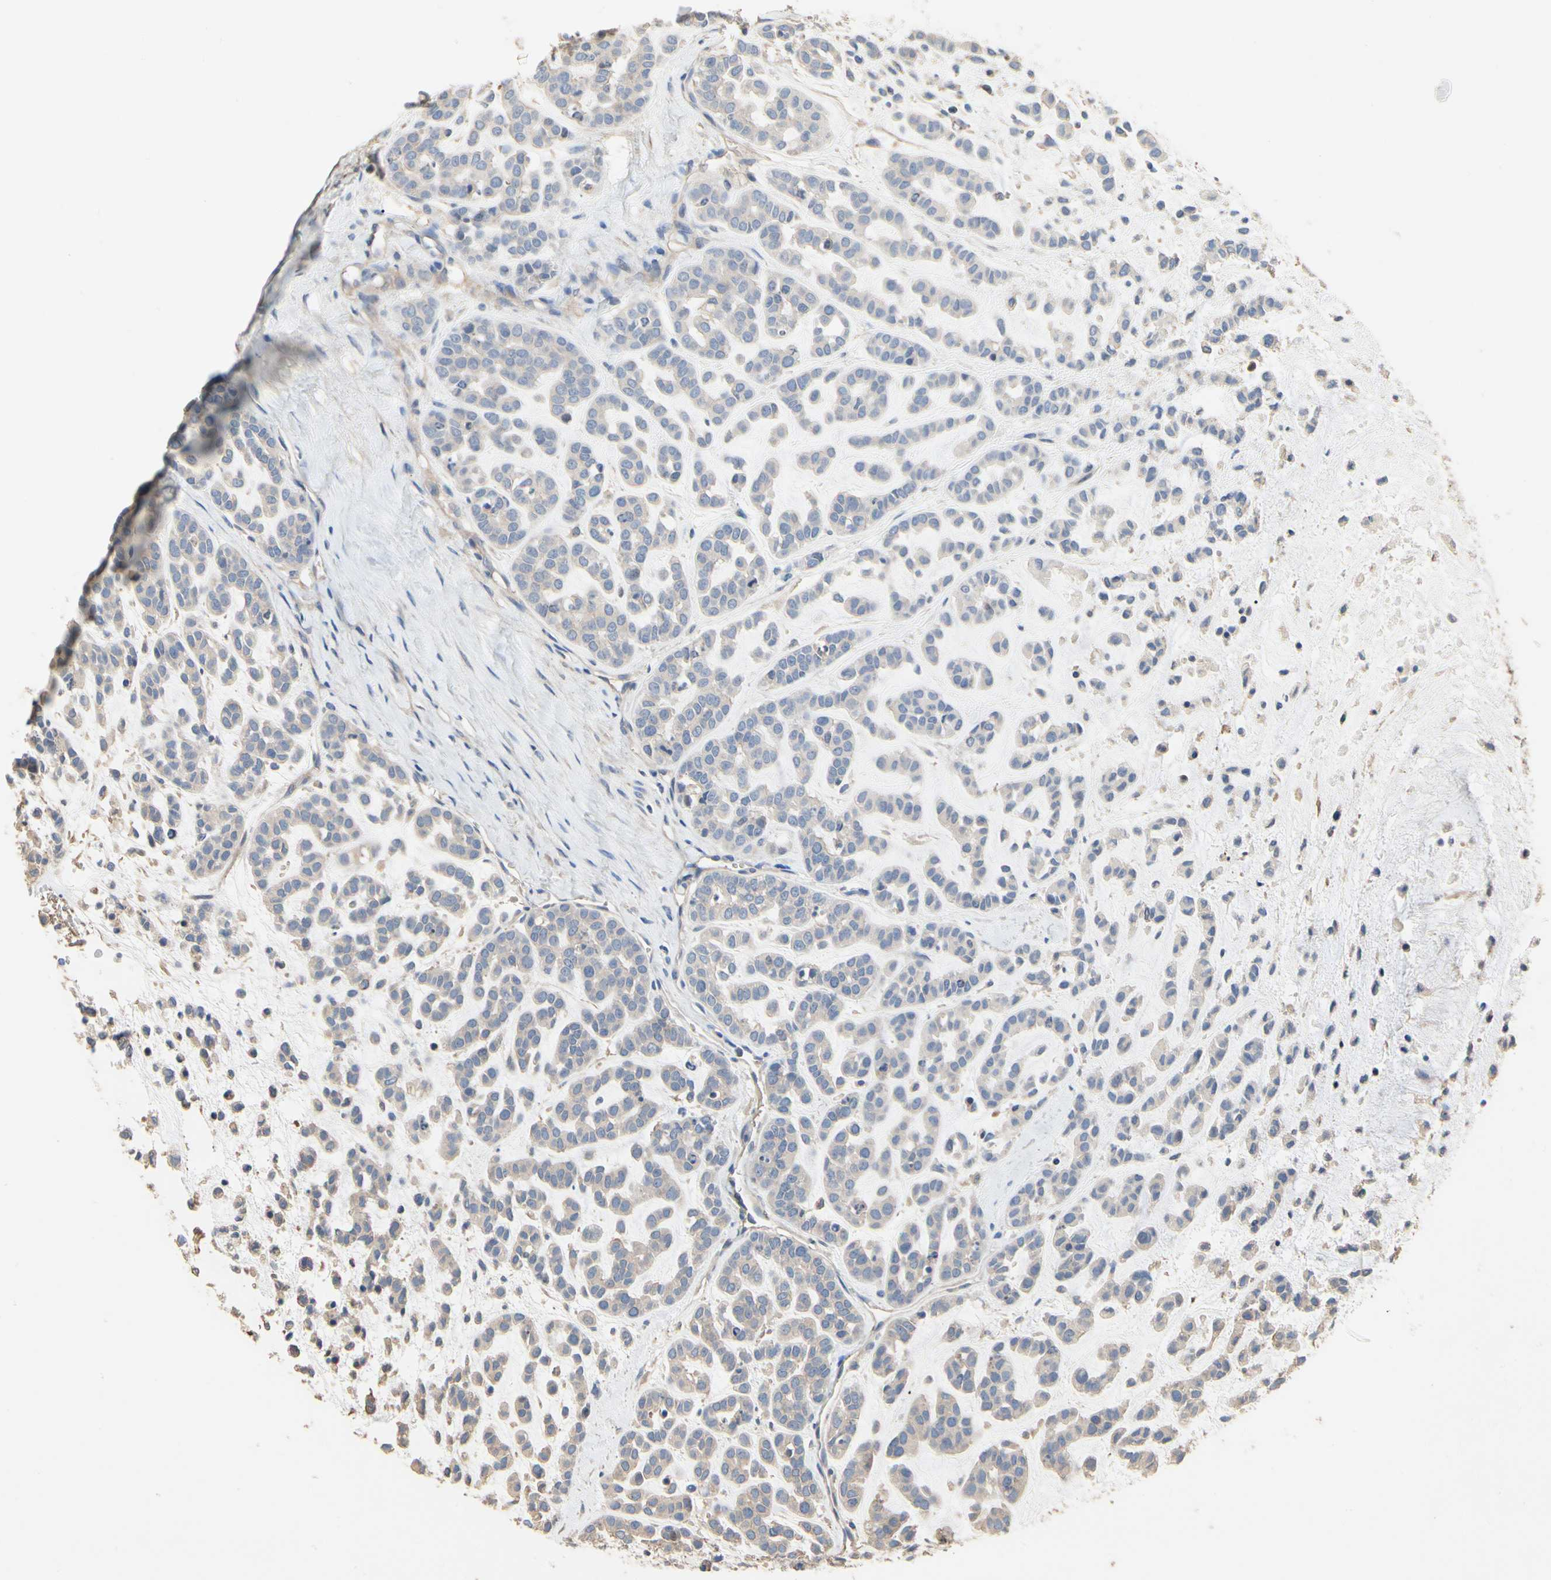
{"staining": {"intensity": "weak", "quantity": ">75%", "location": "cytoplasmic/membranous"}, "tissue": "head and neck cancer", "cell_type": "Tumor cells", "image_type": "cancer", "snomed": [{"axis": "morphology", "description": "Adenocarcinoma, NOS"}, {"axis": "morphology", "description": "Adenoma, NOS"}, {"axis": "topography", "description": "Head-Neck"}], "caption": "Head and neck cancer (adenoma) stained for a protein reveals weak cytoplasmic/membranous positivity in tumor cells.", "gene": "PDZK1", "patient": {"sex": "female", "age": 55}}